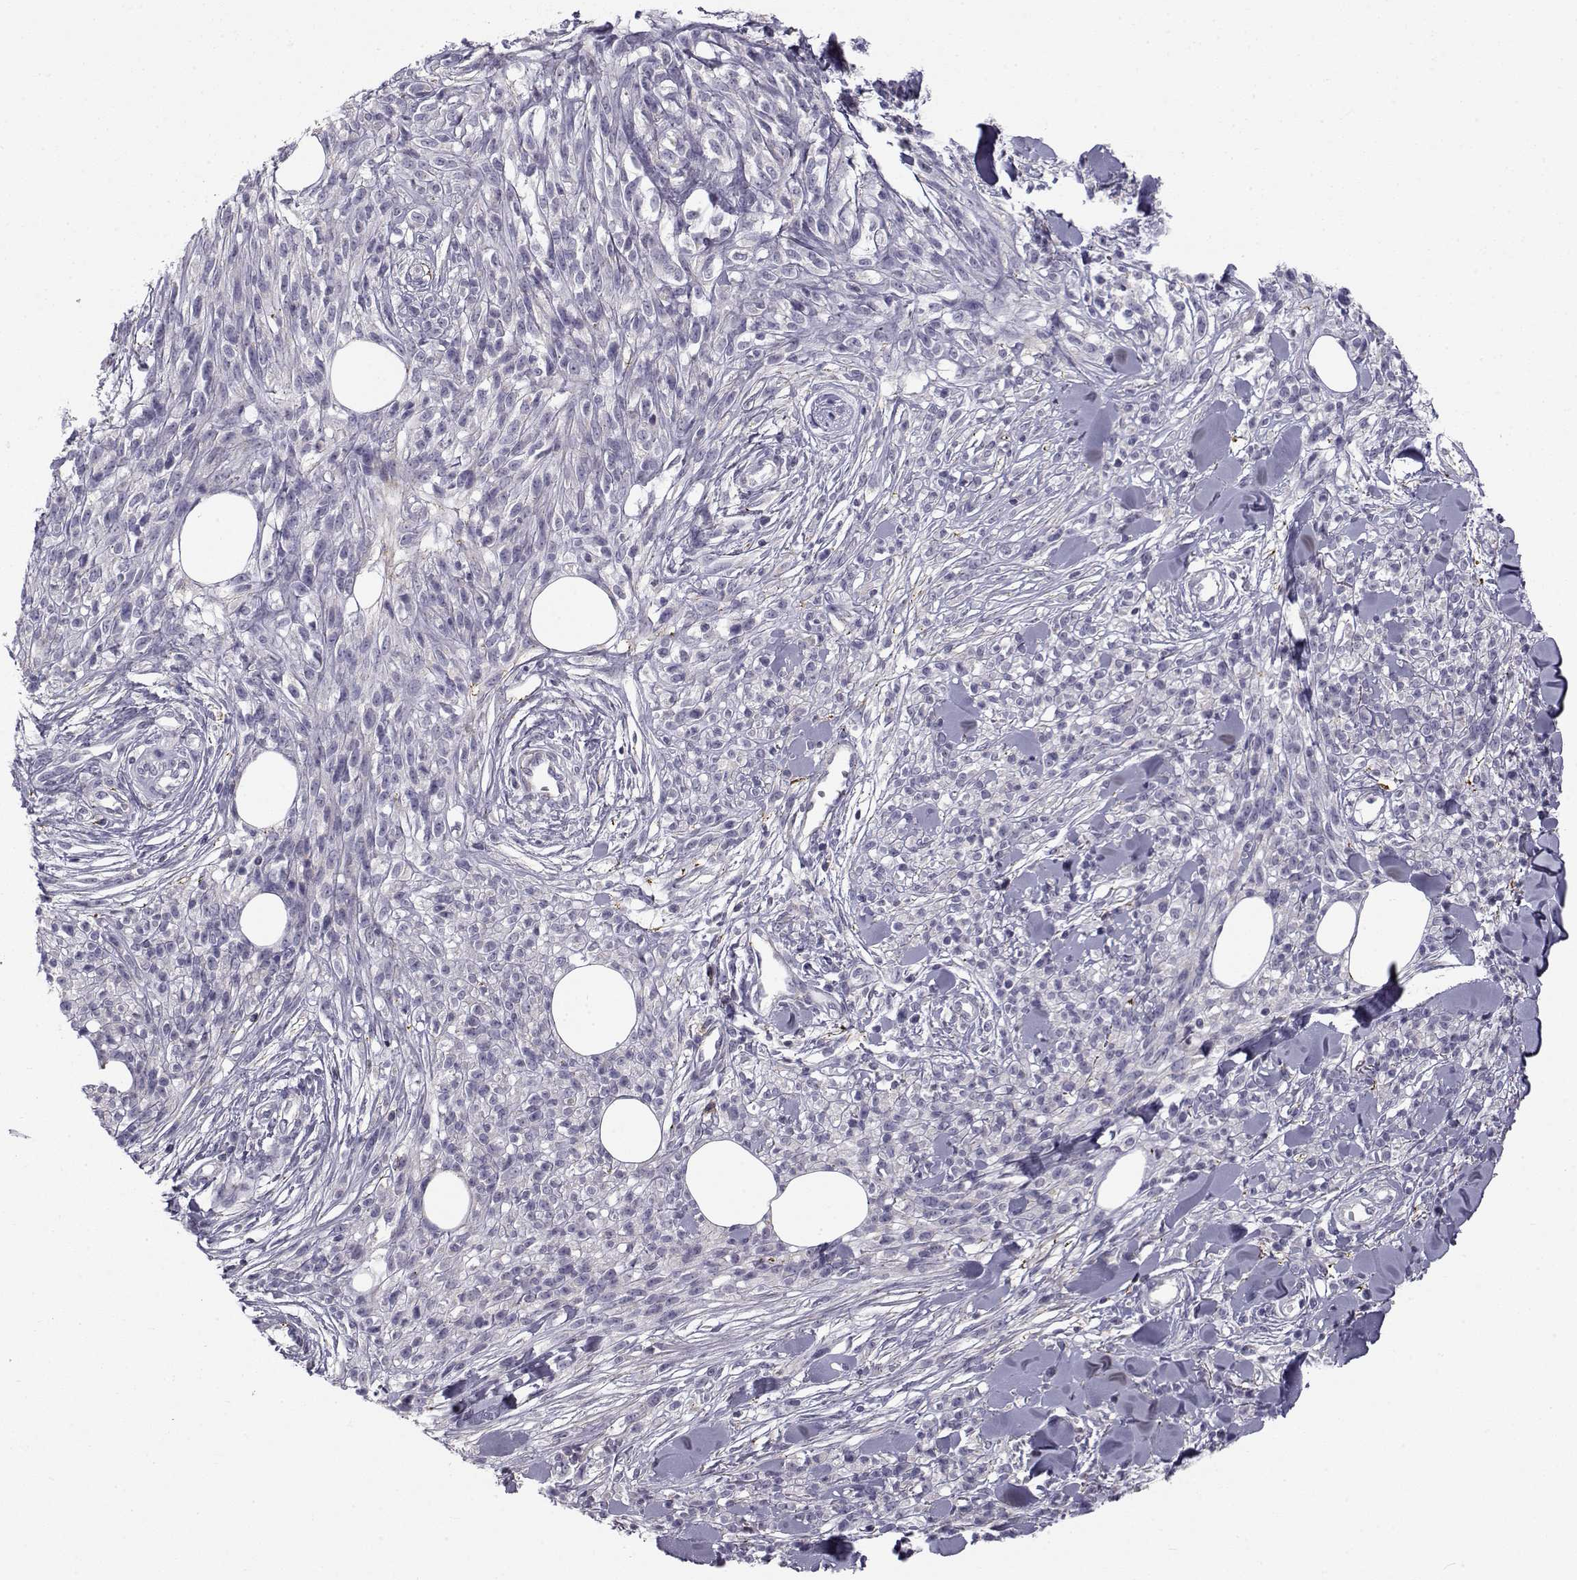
{"staining": {"intensity": "negative", "quantity": "none", "location": "none"}, "tissue": "melanoma", "cell_type": "Tumor cells", "image_type": "cancer", "snomed": [{"axis": "morphology", "description": "Malignant melanoma, NOS"}, {"axis": "topography", "description": "Skin"}, {"axis": "topography", "description": "Skin of trunk"}], "caption": "The immunohistochemistry photomicrograph has no significant staining in tumor cells of malignant melanoma tissue.", "gene": "LRRC27", "patient": {"sex": "male", "age": 74}}